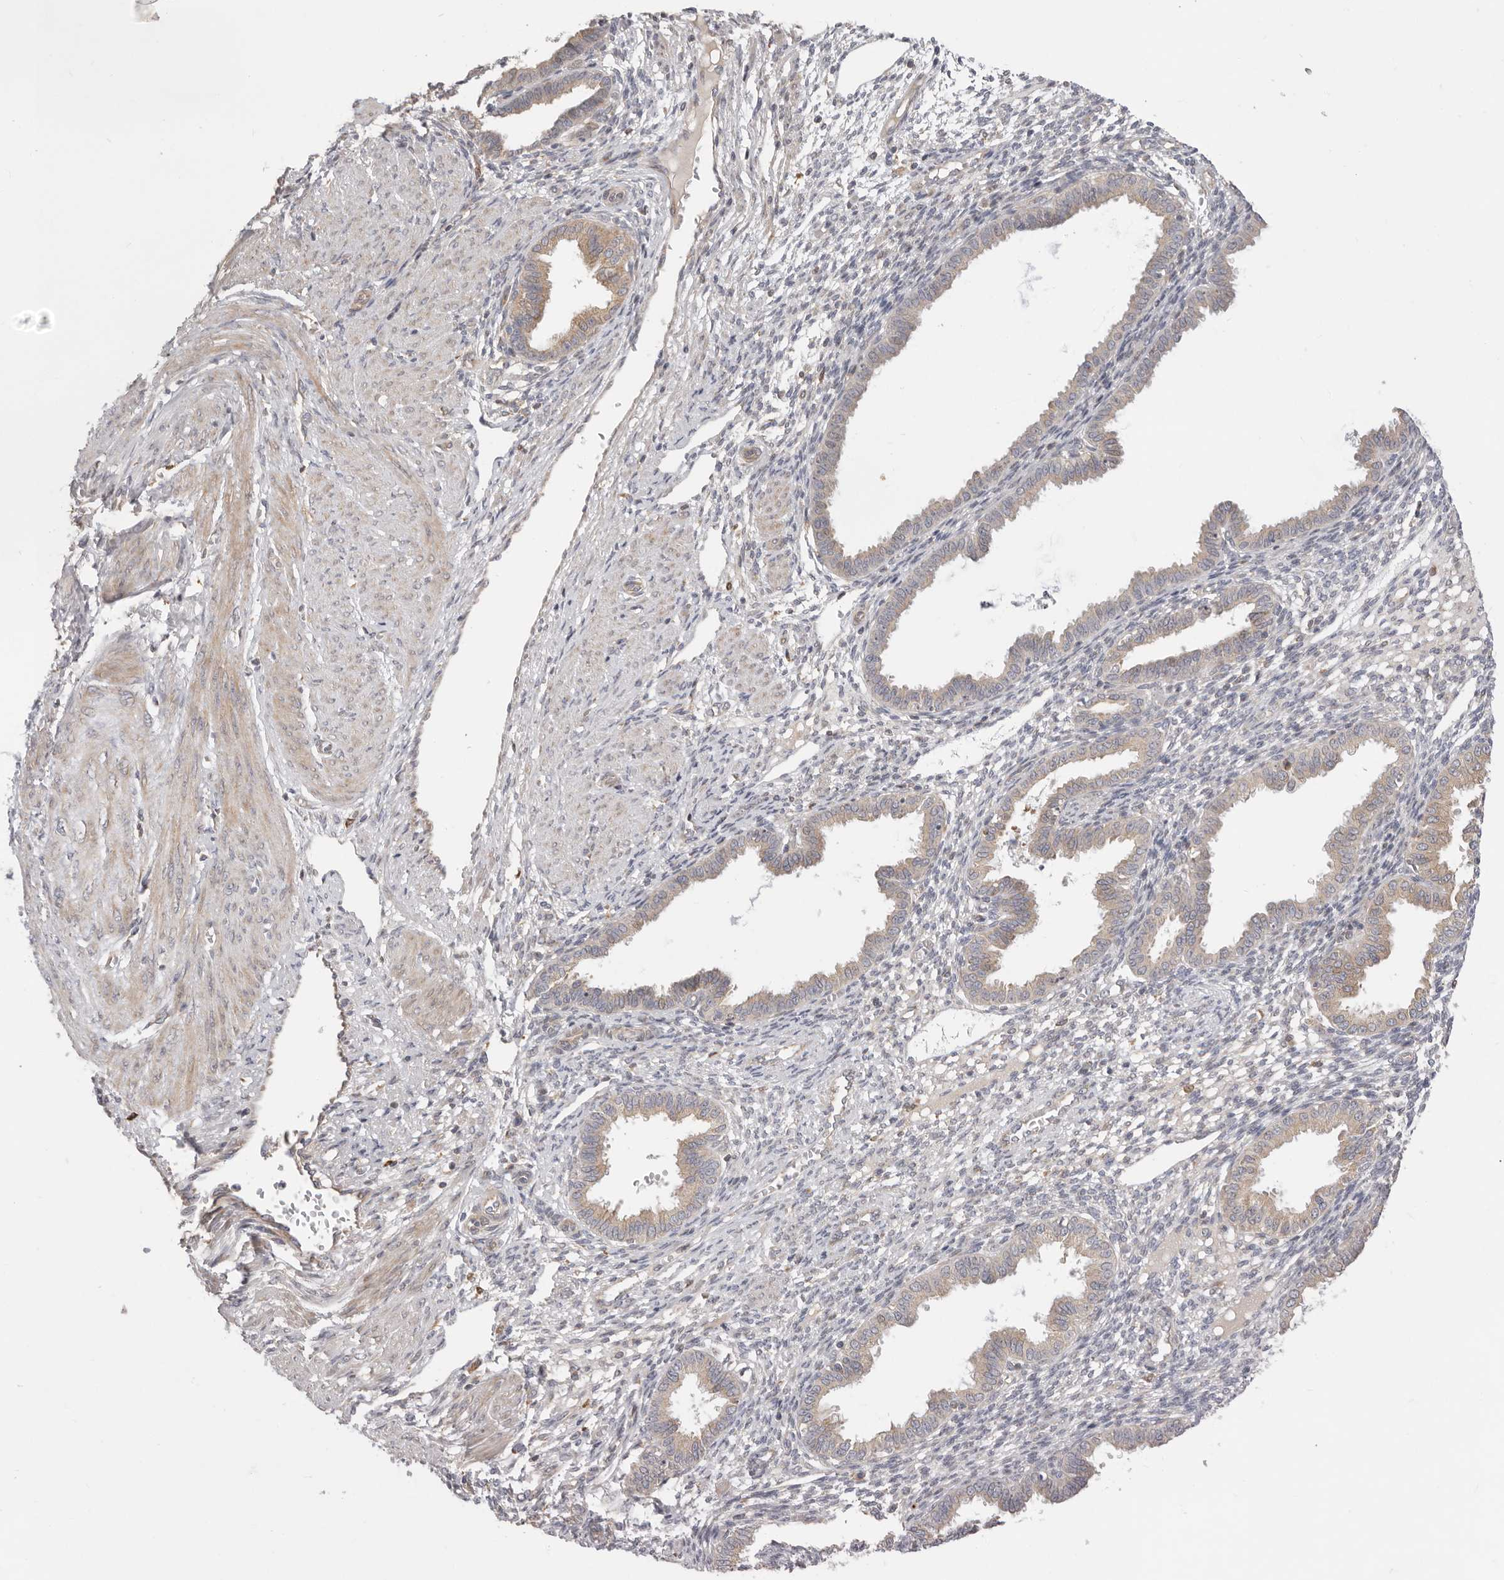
{"staining": {"intensity": "negative", "quantity": "none", "location": "none"}, "tissue": "endometrium", "cell_type": "Cells in endometrial stroma", "image_type": "normal", "snomed": [{"axis": "morphology", "description": "Normal tissue, NOS"}, {"axis": "topography", "description": "Endometrium"}], "caption": "DAB immunohistochemical staining of normal endometrium reveals no significant positivity in cells in endometrial stroma.", "gene": "USH1C", "patient": {"sex": "female", "age": 33}}